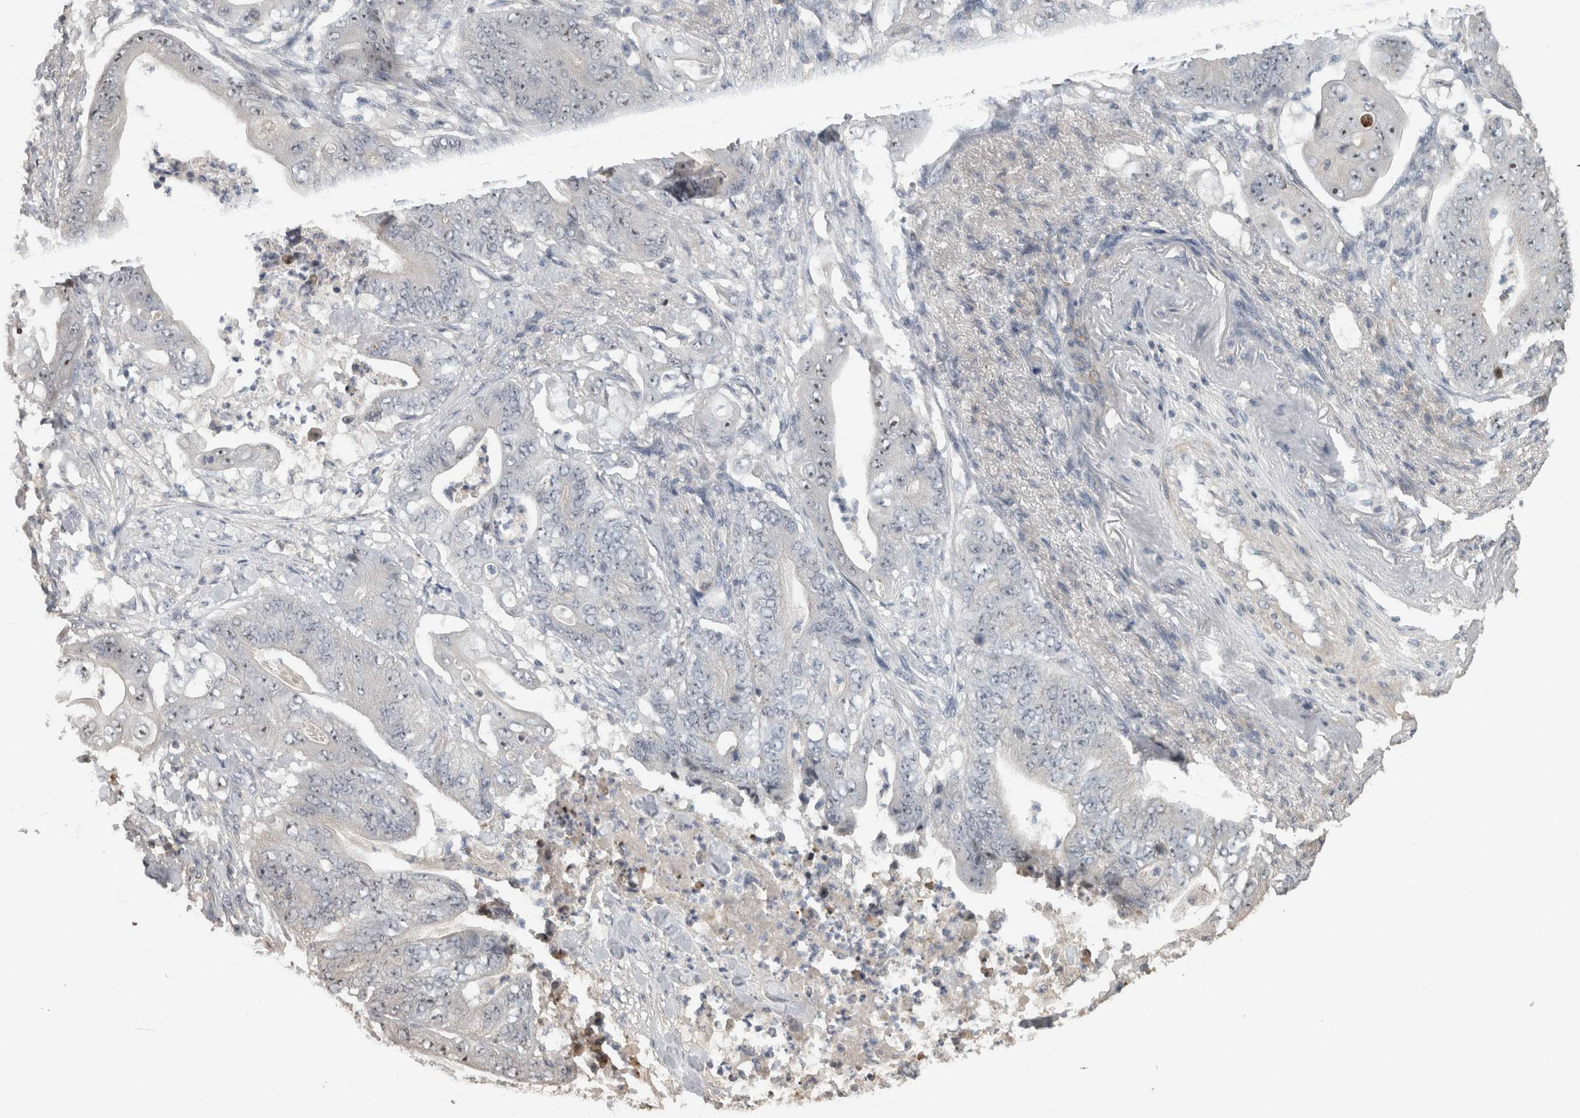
{"staining": {"intensity": "moderate", "quantity": "<25%", "location": "nuclear"}, "tissue": "stomach cancer", "cell_type": "Tumor cells", "image_type": "cancer", "snomed": [{"axis": "morphology", "description": "Adenocarcinoma, NOS"}, {"axis": "topography", "description": "Stomach"}], "caption": "The immunohistochemical stain labels moderate nuclear positivity in tumor cells of stomach cancer (adenocarcinoma) tissue.", "gene": "RBM28", "patient": {"sex": "female", "age": 73}}